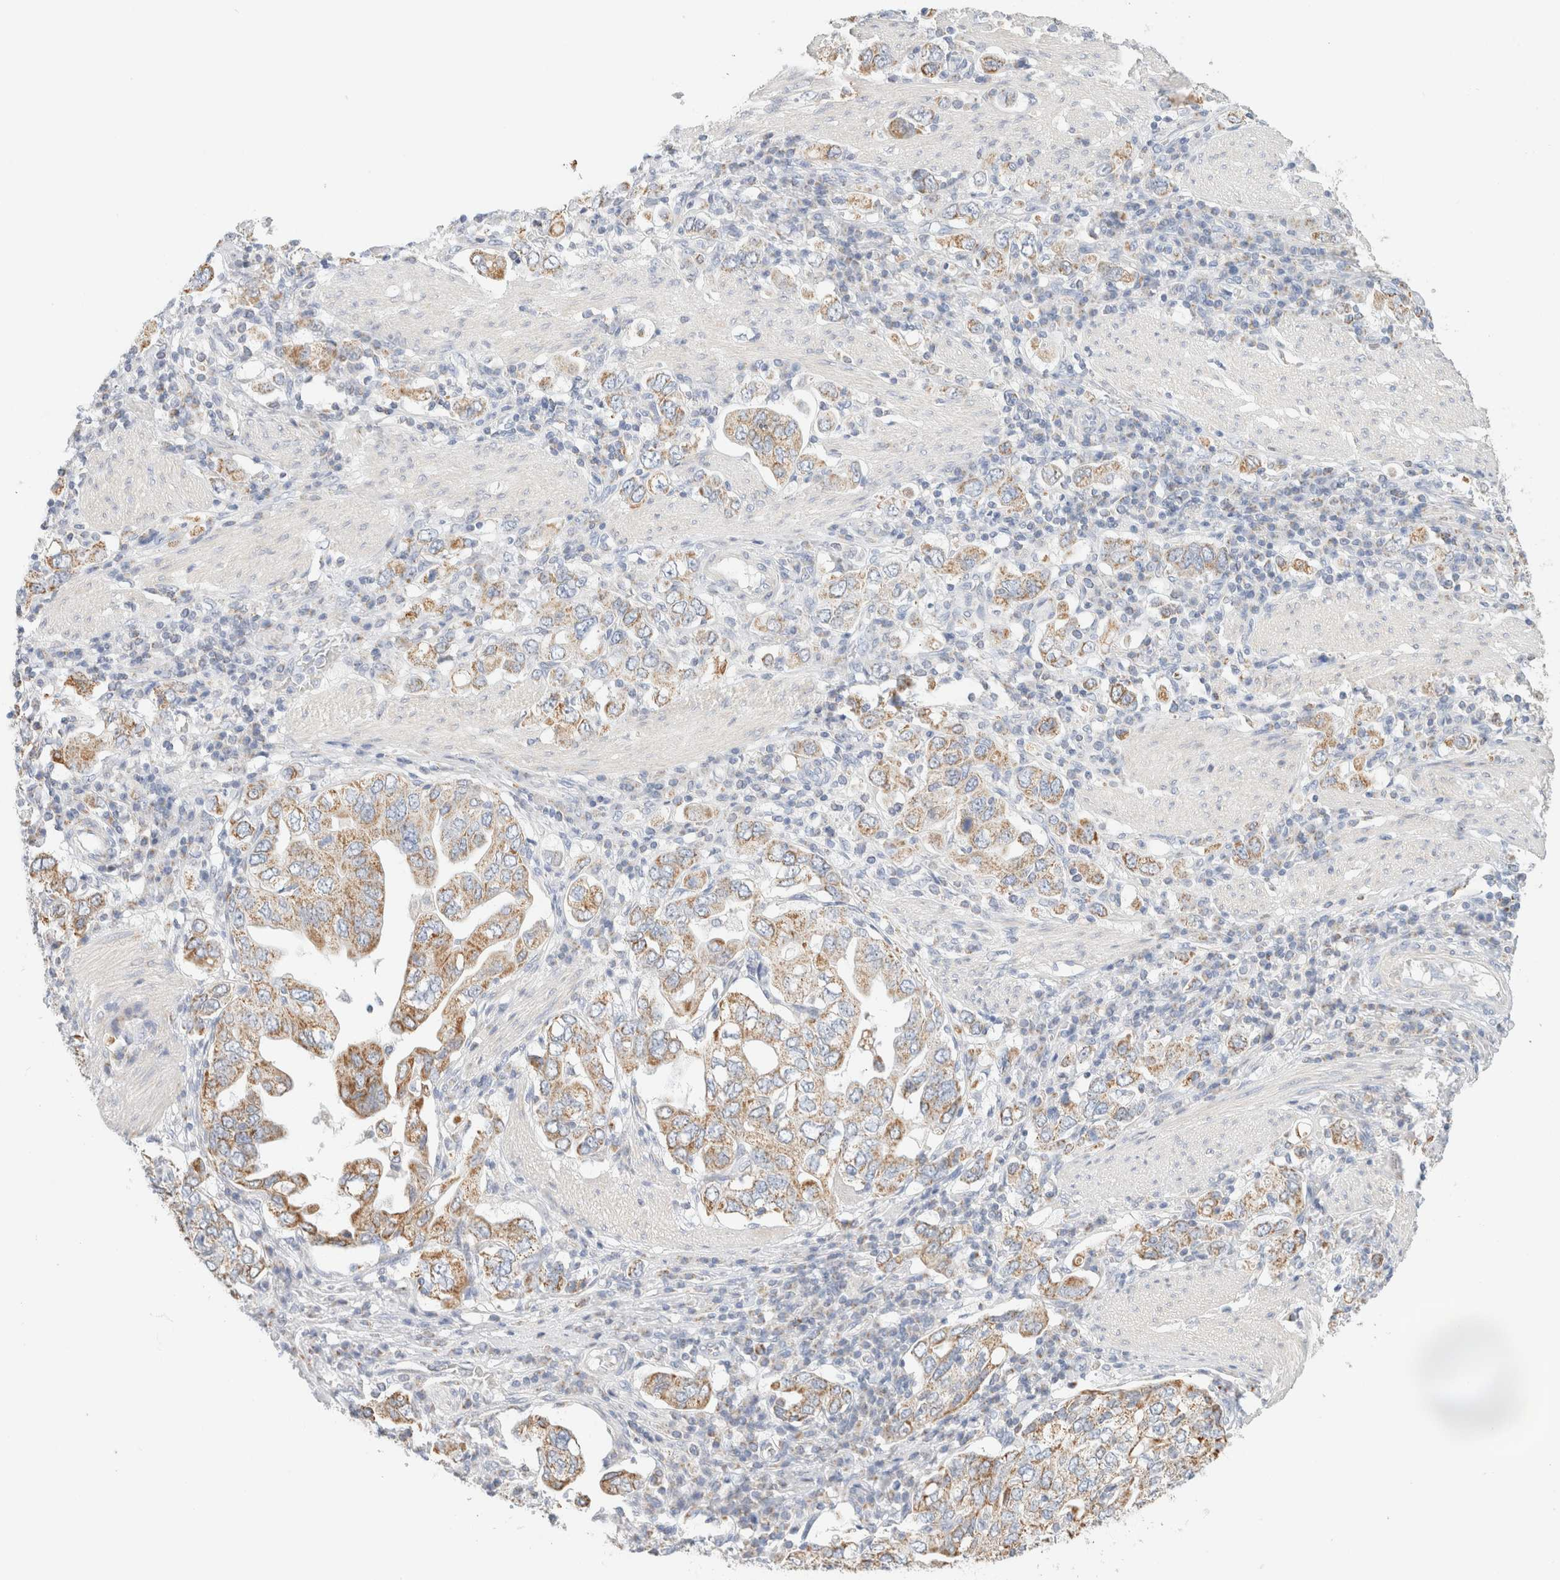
{"staining": {"intensity": "moderate", "quantity": ">75%", "location": "cytoplasmic/membranous"}, "tissue": "stomach cancer", "cell_type": "Tumor cells", "image_type": "cancer", "snomed": [{"axis": "morphology", "description": "Adenocarcinoma, NOS"}, {"axis": "topography", "description": "Stomach, upper"}], "caption": "Moderate cytoplasmic/membranous staining for a protein is identified in approximately >75% of tumor cells of stomach adenocarcinoma using immunohistochemistry.", "gene": "HDHD3", "patient": {"sex": "male", "age": 62}}